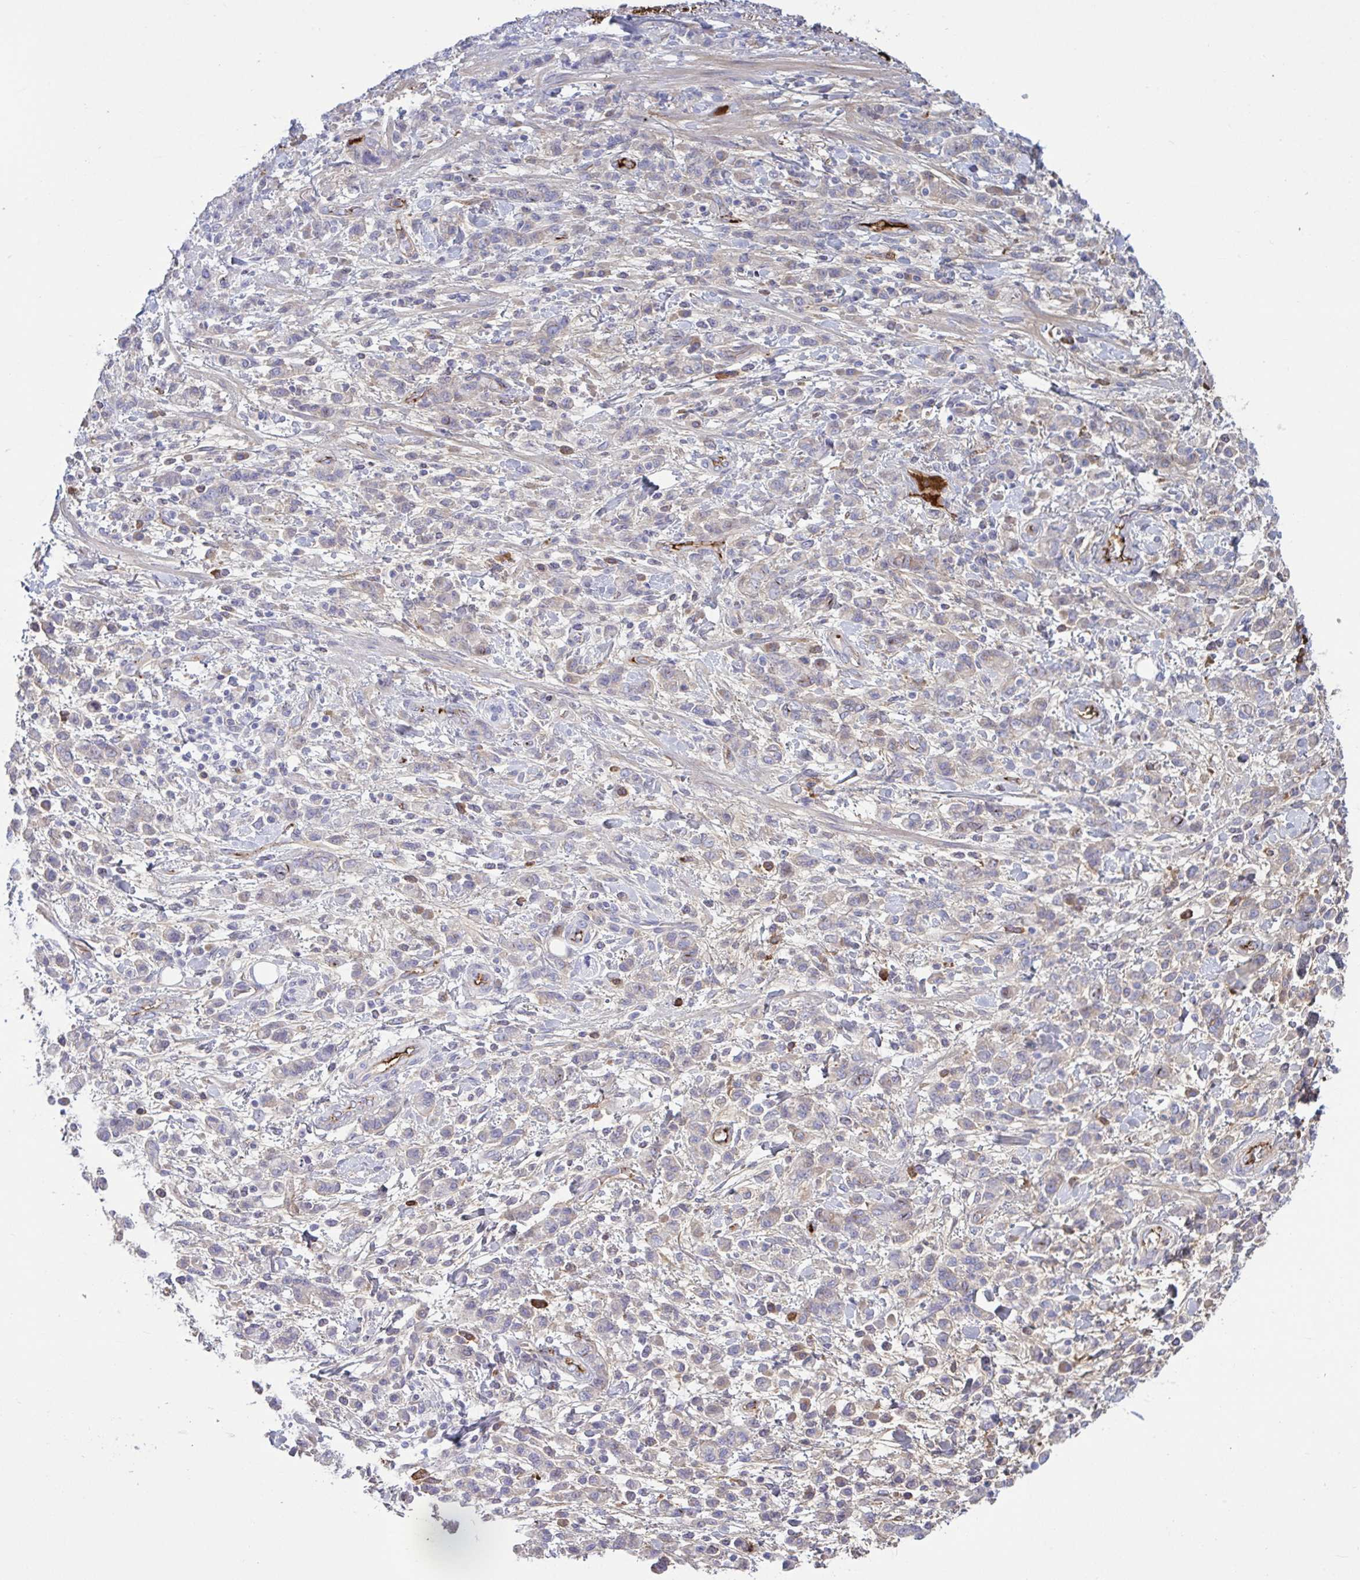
{"staining": {"intensity": "negative", "quantity": "none", "location": "none"}, "tissue": "stomach cancer", "cell_type": "Tumor cells", "image_type": "cancer", "snomed": [{"axis": "morphology", "description": "Adenocarcinoma, NOS"}, {"axis": "topography", "description": "Stomach"}], "caption": "A photomicrograph of adenocarcinoma (stomach) stained for a protein shows no brown staining in tumor cells. (DAB immunohistochemistry with hematoxylin counter stain).", "gene": "IL1R1", "patient": {"sex": "male", "age": 77}}